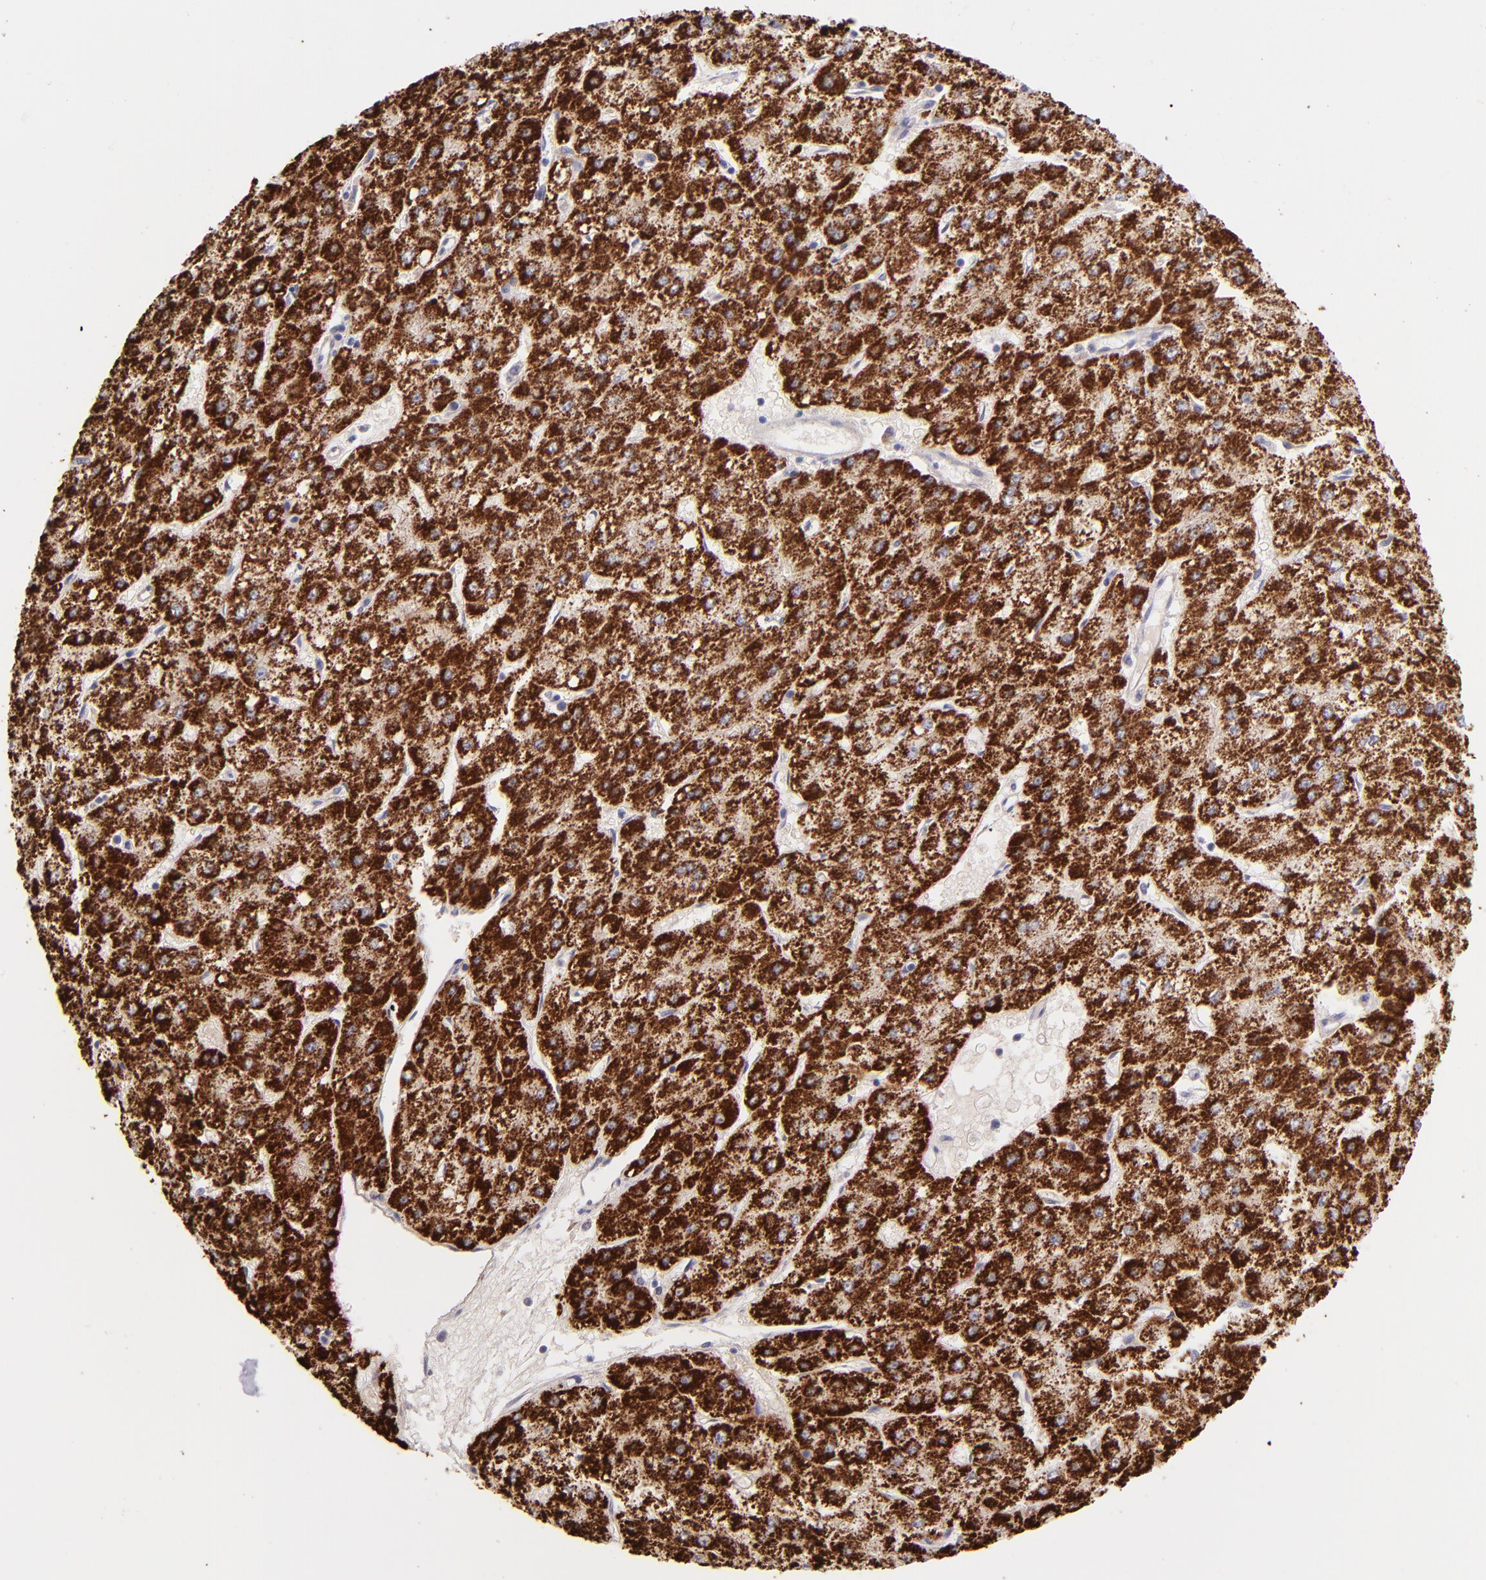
{"staining": {"intensity": "strong", "quantity": ">75%", "location": "cytoplasmic/membranous"}, "tissue": "liver cancer", "cell_type": "Tumor cells", "image_type": "cancer", "snomed": [{"axis": "morphology", "description": "Carcinoma, Hepatocellular, NOS"}, {"axis": "topography", "description": "Liver"}], "caption": "Immunohistochemical staining of hepatocellular carcinoma (liver) shows high levels of strong cytoplasmic/membranous staining in approximately >75% of tumor cells.", "gene": "SH2D4A", "patient": {"sex": "female", "age": 52}}